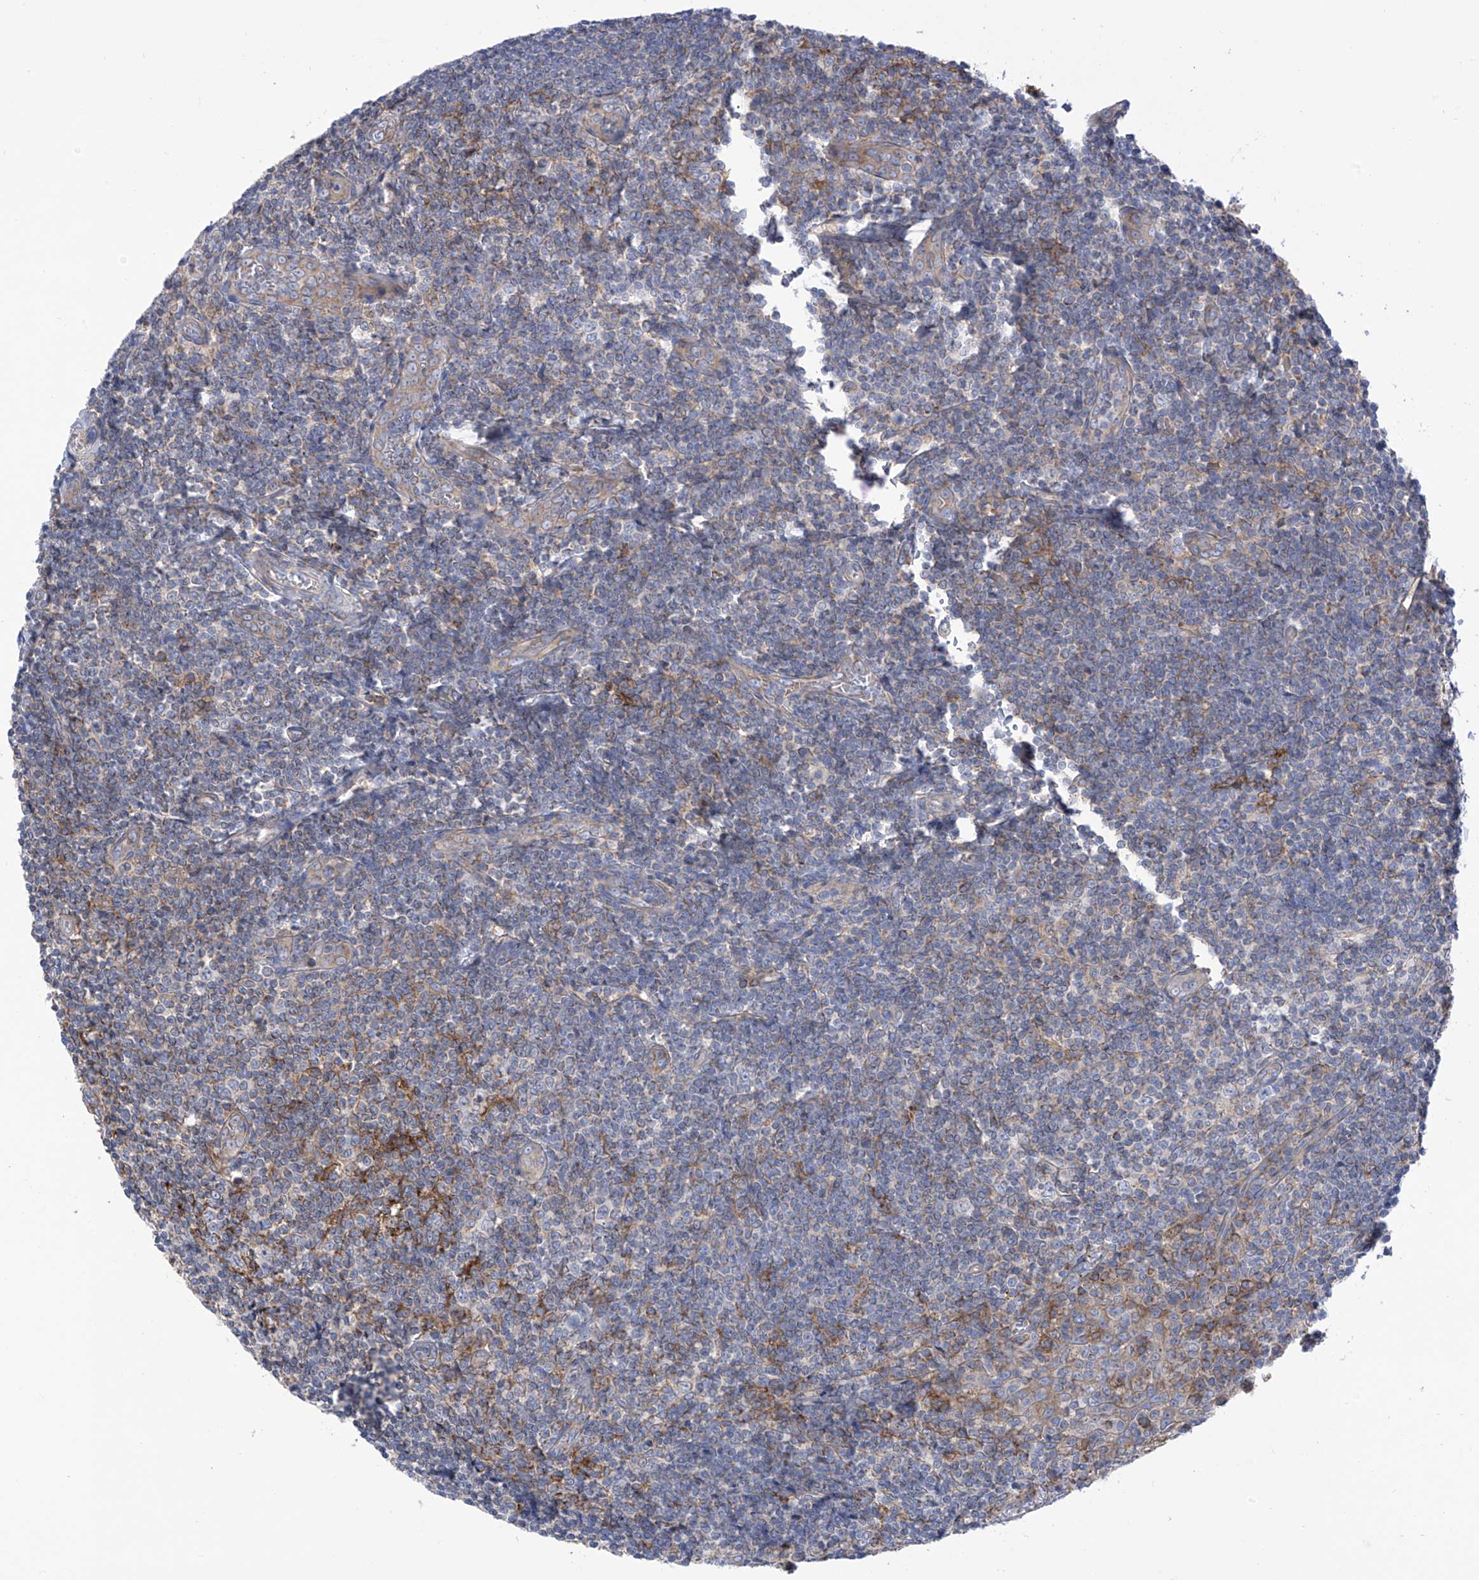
{"staining": {"intensity": "negative", "quantity": "none", "location": "none"}, "tissue": "tonsil", "cell_type": "Germinal center cells", "image_type": "normal", "snomed": [{"axis": "morphology", "description": "Normal tissue, NOS"}, {"axis": "topography", "description": "Tonsil"}], "caption": "This is a micrograph of immunohistochemistry staining of unremarkable tonsil, which shows no staining in germinal center cells. (Brightfield microscopy of DAB (3,3'-diaminobenzidine) immunohistochemistry at high magnification).", "gene": "P2RX7", "patient": {"sex": "male", "age": 27}}